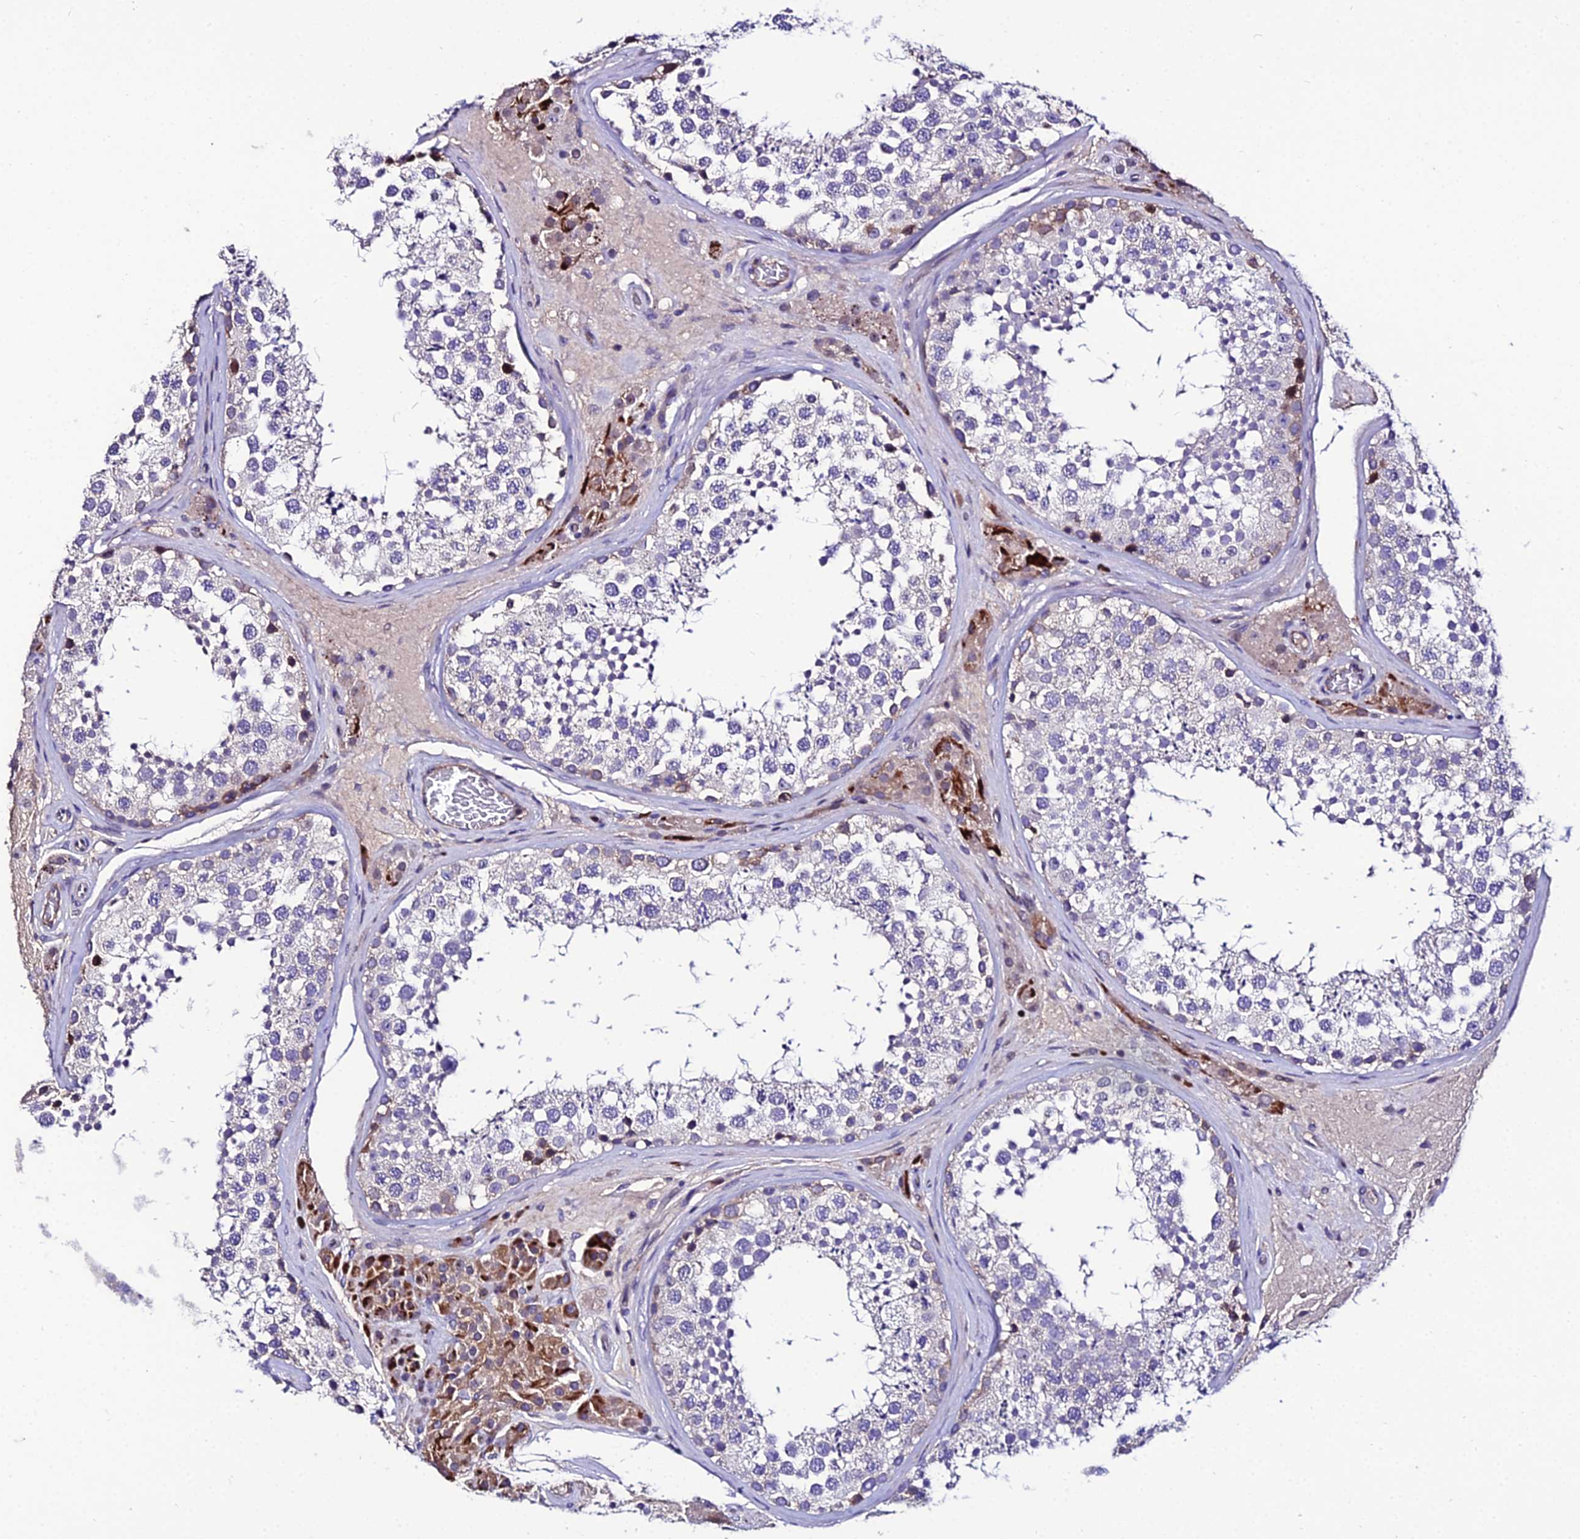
{"staining": {"intensity": "moderate", "quantity": "<25%", "location": "cytoplasmic/membranous,nuclear"}, "tissue": "testis", "cell_type": "Cells in seminiferous ducts", "image_type": "normal", "snomed": [{"axis": "morphology", "description": "Normal tissue, NOS"}, {"axis": "topography", "description": "Testis"}], "caption": "Brown immunohistochemical staining in benign human testis reveals moderate cytoplasmic/membranous,nuclear positivity in approximately <25% of cells in seminiferous ducts.", "gene": "SHQ1", "patient": {"sex": "male", "age": 46}}